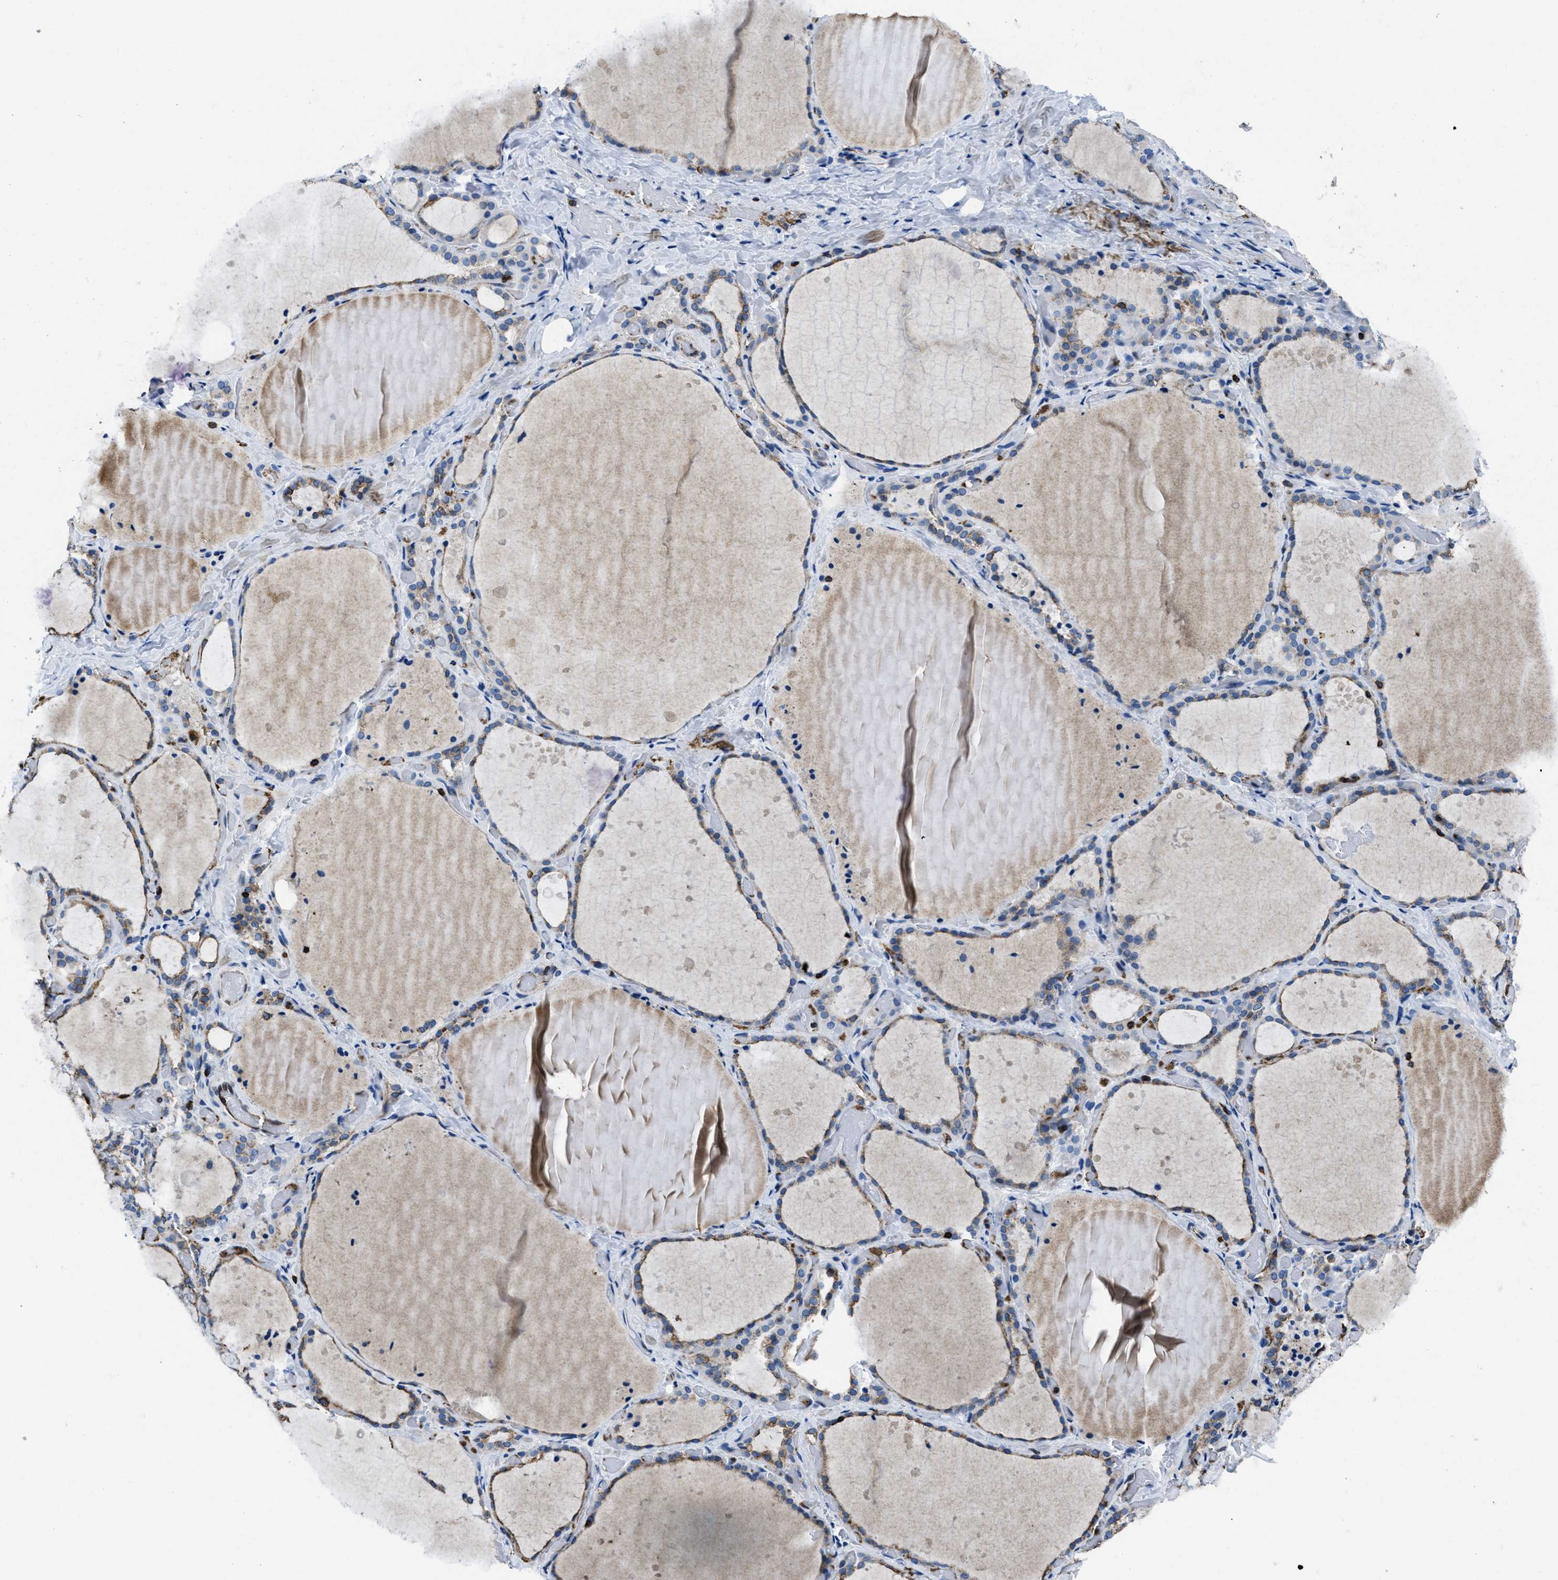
{"staining": {"intensity": "weak", "quantity": "25%-75%", "location": "cytoplasmic/membranous"}, "tissue": "thyroid gland", "cell_type": "Glandular cells", "image_type": "normal", "snomed": [{"axis": "morphology", "description": "Normal tissue, NOS"}, {"axis": "topography", "description": "Thyroid gland"}], "caption": "Immunohistochemical staining of normal thyroid gland displays low levels of weak cytoplasmic/membranous staining in about 25%-75% of glandular cells. (Brightfield microscopy of DAB IHC at high magnification).", "gene": "ITGA3", "patient": {"sex": "female", "age": 44}}